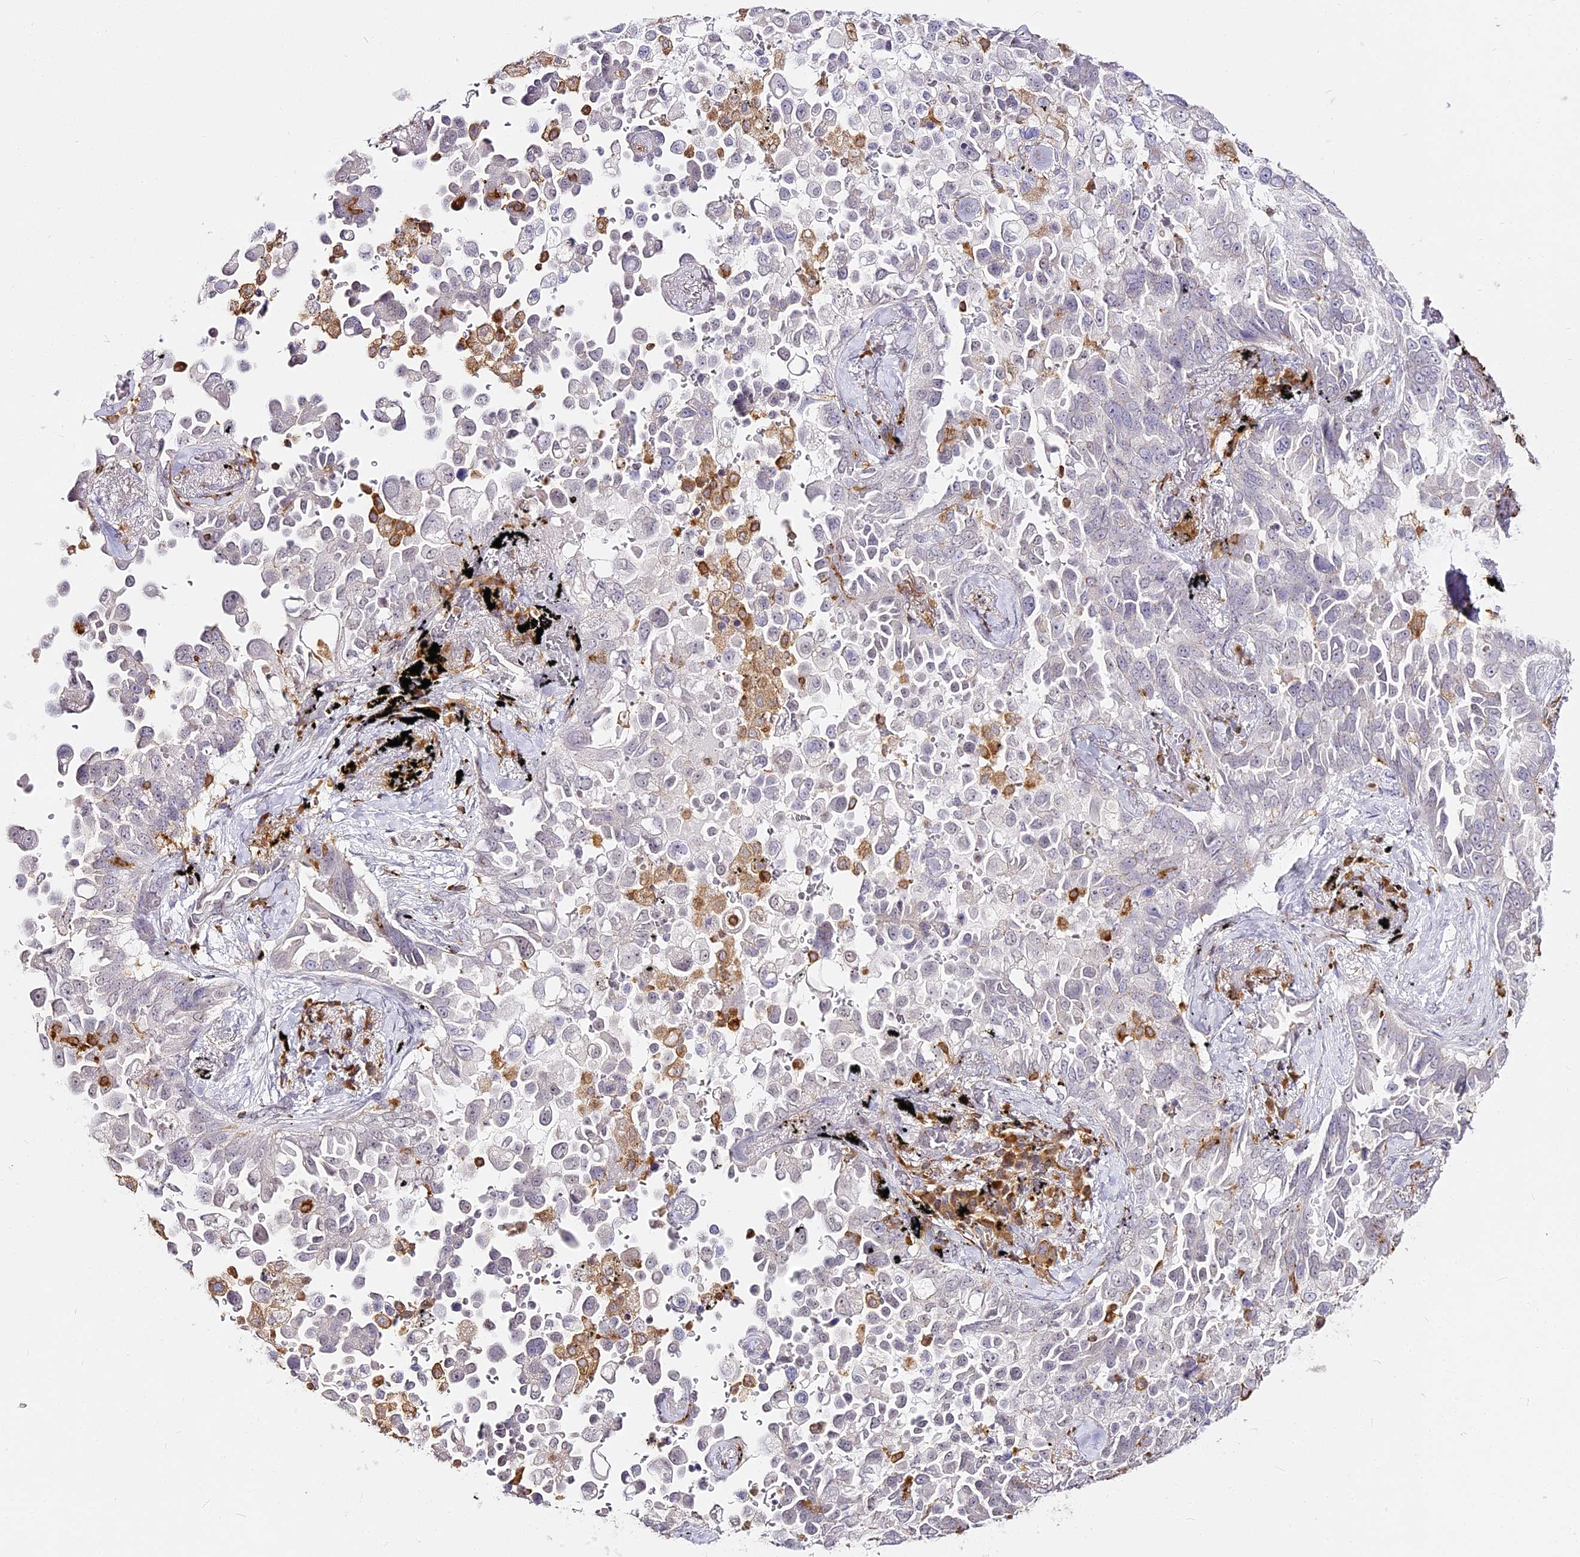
{"staining": {"intensity": "negative", "quantity": "none", "location": "none"}, "tissue": "lung cancer", "cell_type": "Tumor cells", "image_type": "cancer", "snomed": [{"axis": "morphology", "description": "Adenocarcinoma, NOS"}, {"axis": "topography", "description": "Lung"}], "caption": "Human lung adenocarcinoma stained for a protein using IHC displays no staining in tumor cells.", "gene": "DOCK2", "patient": {"sex": "female", "age": 67}}